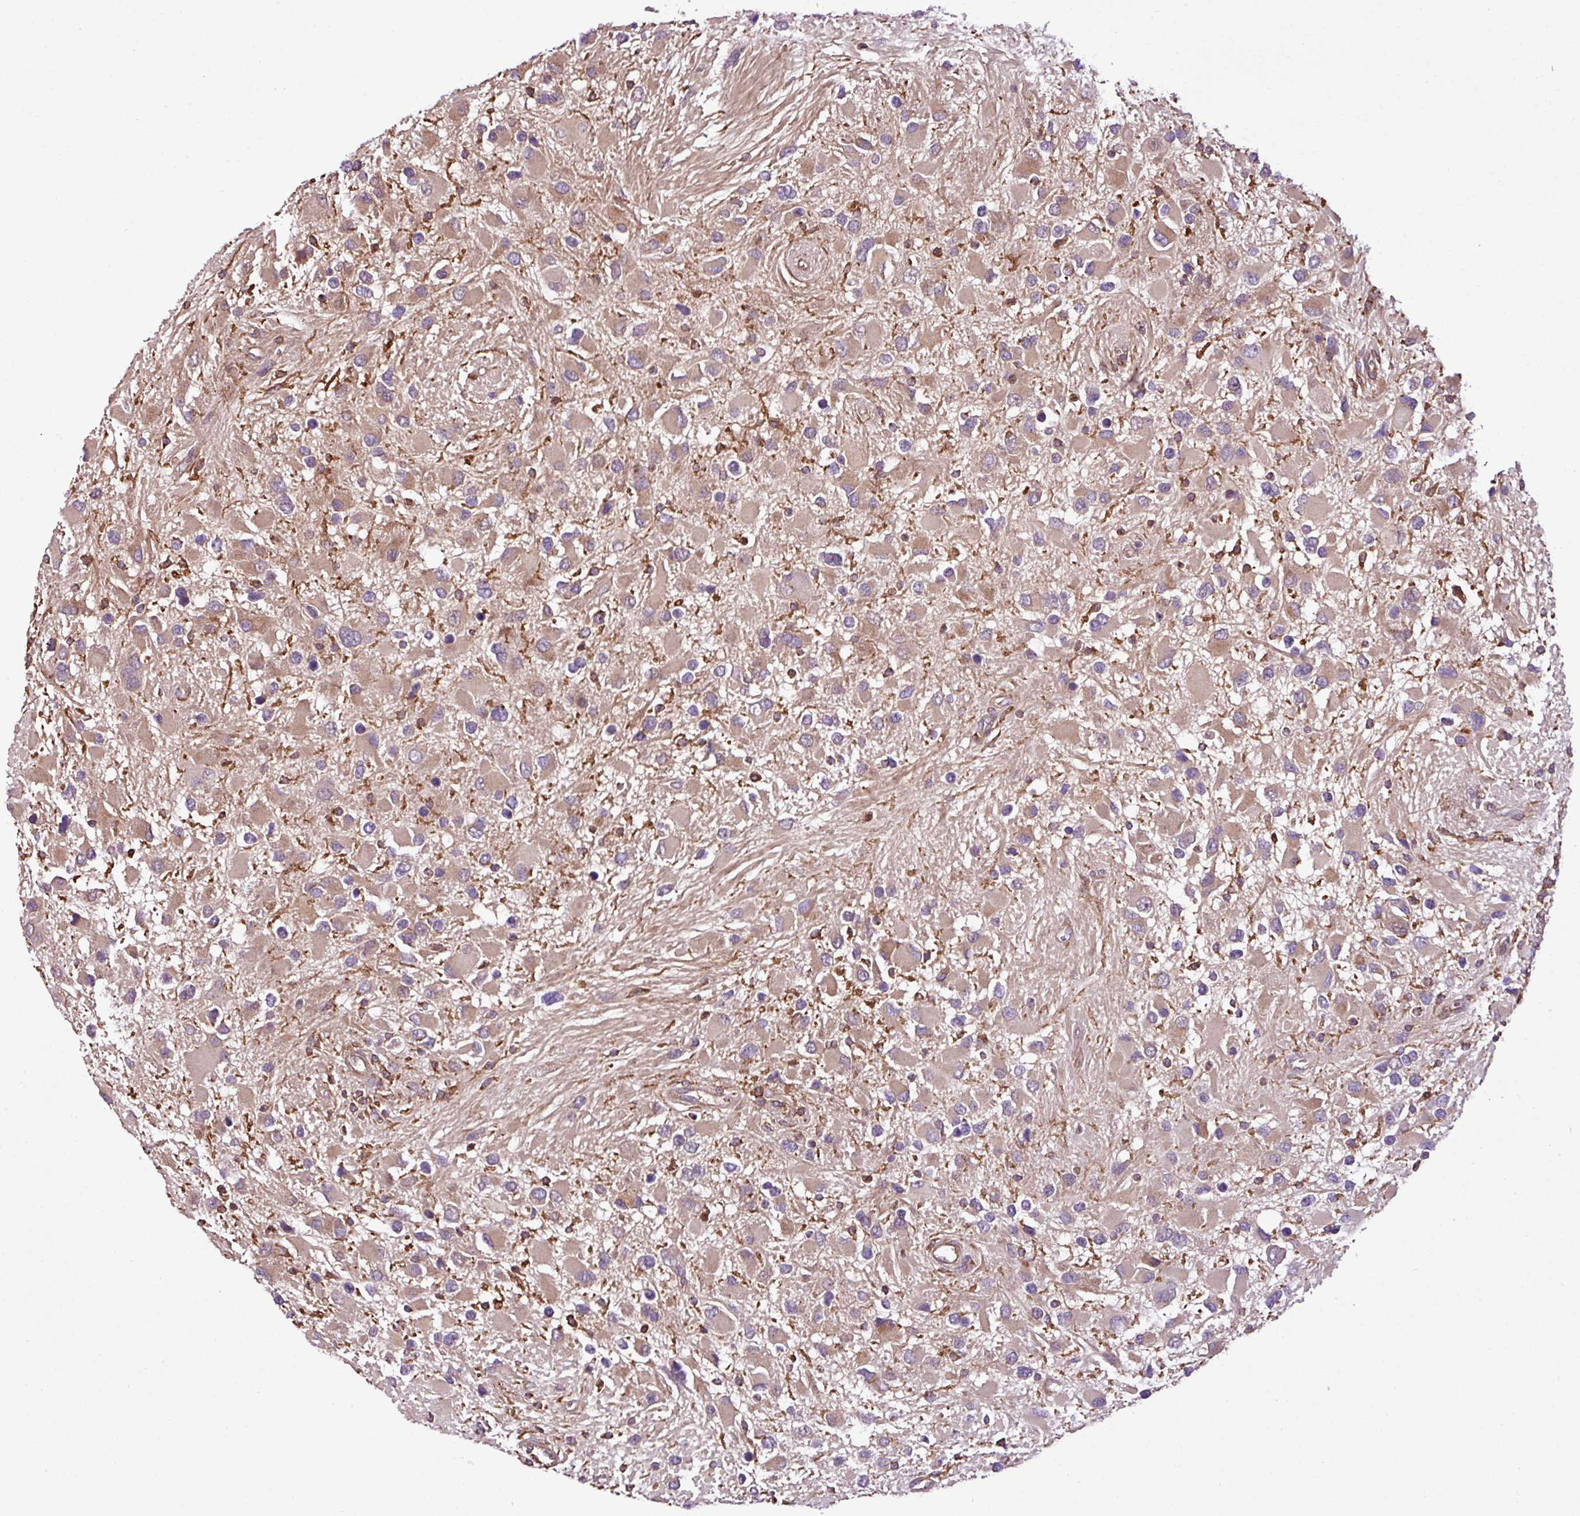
{"staining": {"intensity": "weak", "quantity": ">75%", "location": "cytoplasmic/membranous"}, "tissue": "glioma", "cell_type": "Tumor cells", "image_type": "cancer", "snomed": [{"axis": "morphology", "description": "Glioma, malignant, High grade"}, {"axis": "topography", "description": "Brain"}], "caption": "An image showing weak cytoplasmic/membranous expression in about >75% of tumor cells in malignant glioma (high-grade), as visualized by brown immunohistochemical staining.", "gene": "PGAP6", "patient": {"sex": "male", "age": 53}}